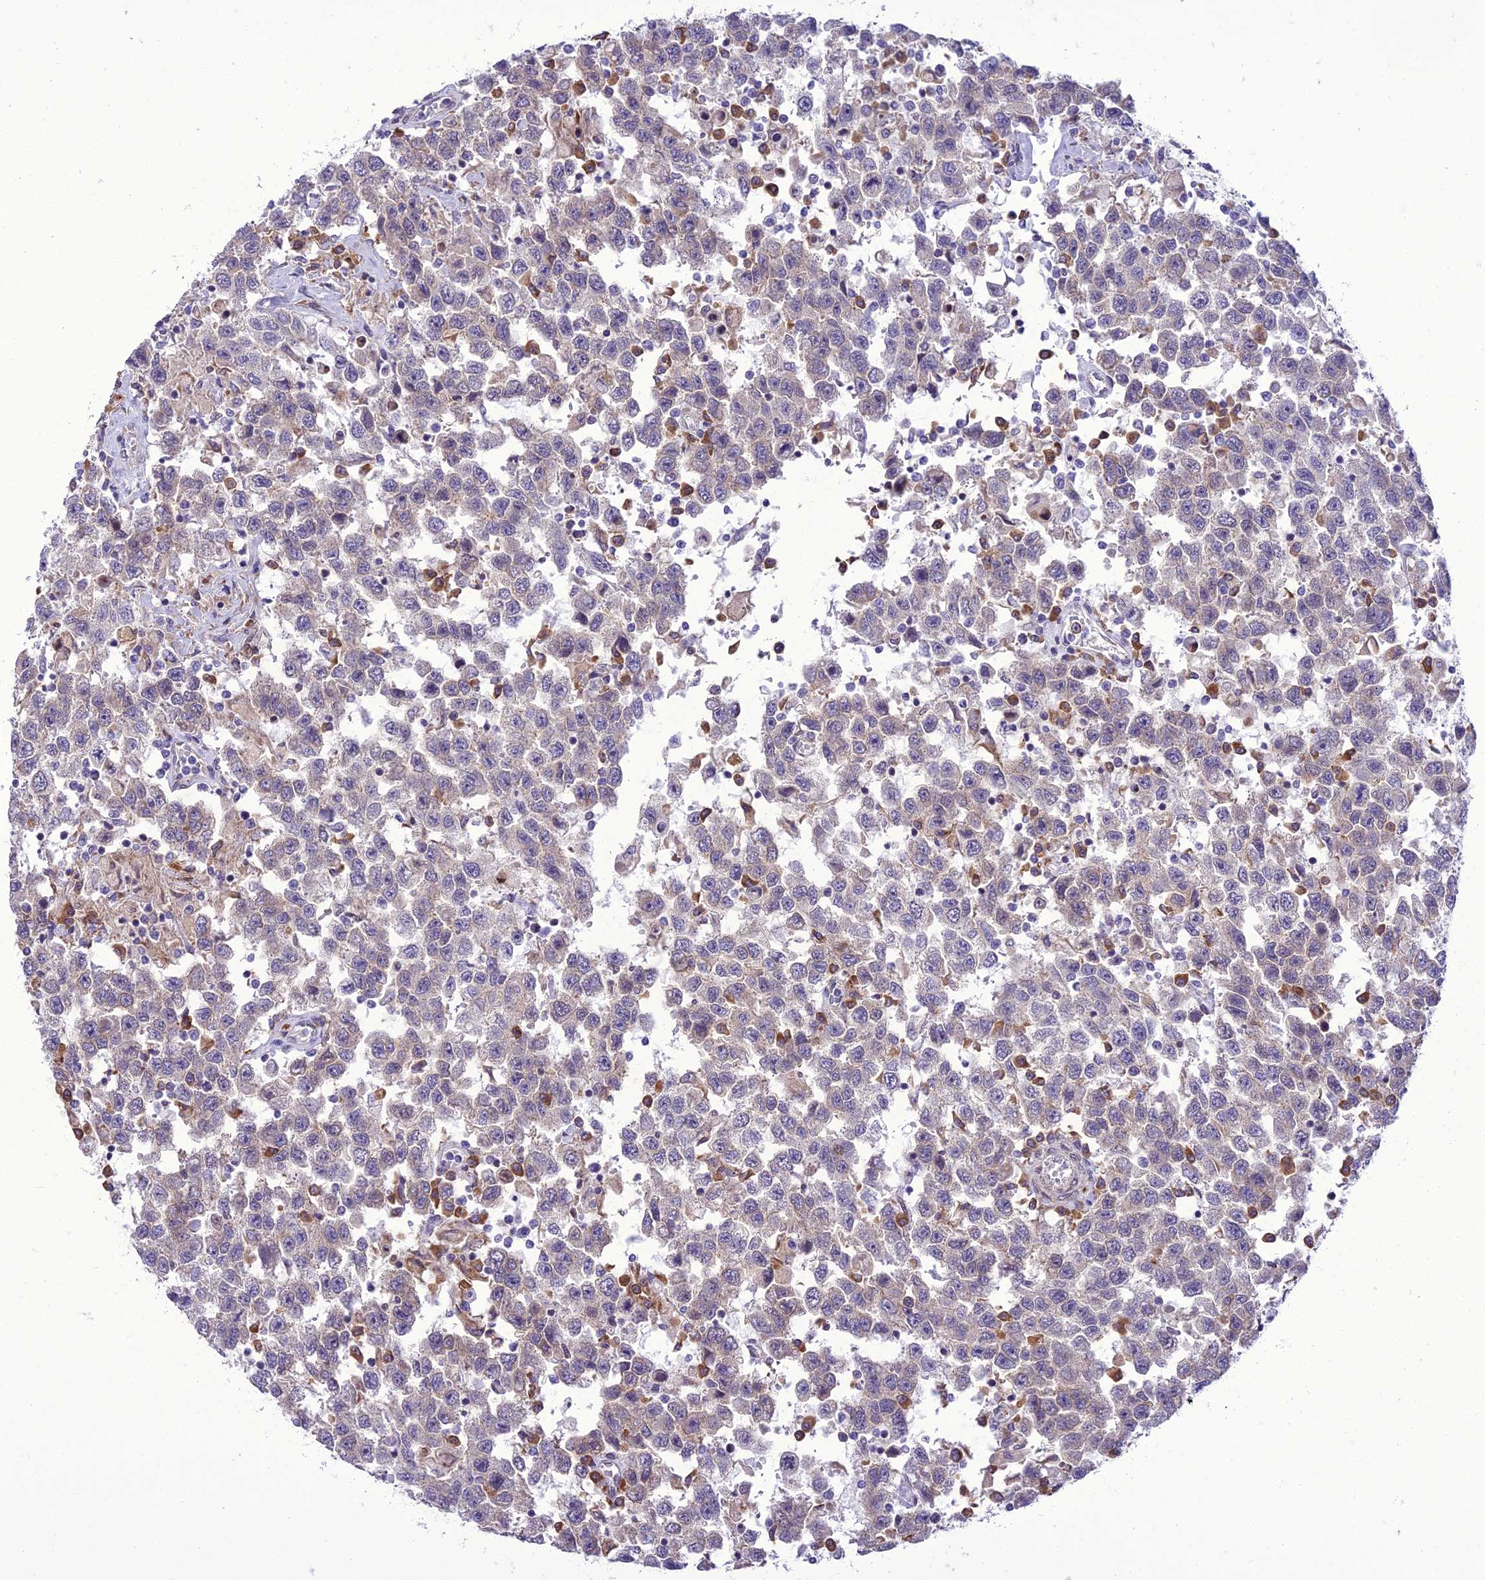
{"staining": {"intensity": "weak", "quantity": "<25%", "location": "cytoplasmic/membranous"}, "tissue": "testis cancer", "cell_type": "Tumor cells", "image_type": "cancer", "snomed": [{"axis": "morphology", "description": "Seminoma, NOS"}, {"axis": "topography", "description": "Testis"}], "caption": "DAB (3,3'-diaminobenzidine) immunohistochemical staining of testis seminoma demonstrates no significant staining in tumor cells.", "gene": "NEURL2", "patient": {"sex": "male", "age": 41}}